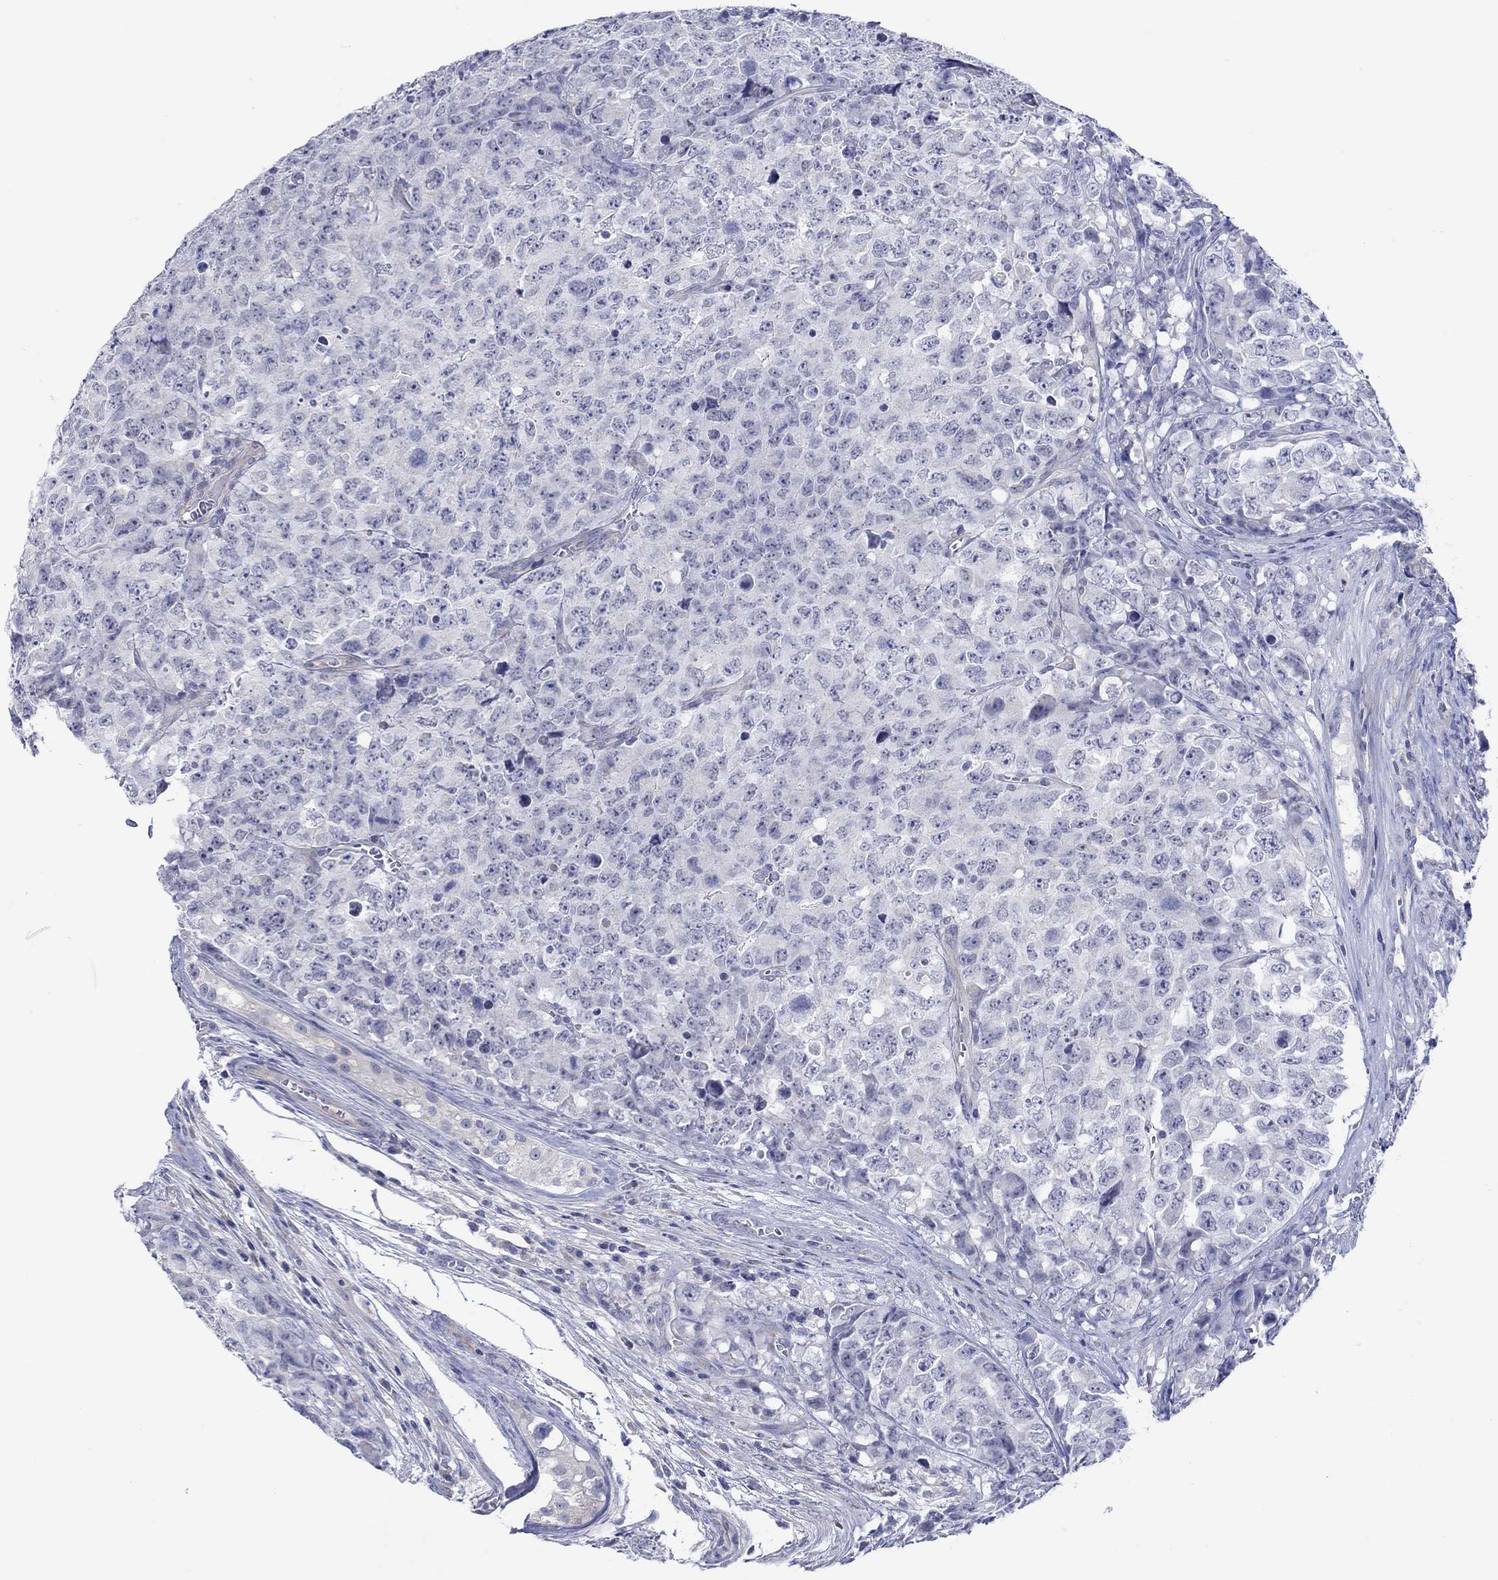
{"staining": {"intensity": "negative", "quantity": "none", "location": "none"}, "tissue": "testis cancer", "cell_type": "Tumor cells", "image_type": "cancer", "snomed": [{"axis": "morphology", "description": "Carcinoma, Embryonal, NOS"}, {"axis": "topography", "description": "Testis"}], "caption": "This is an IHC photomicrograph of testis cancer. There is no positivity in tumor cells.", "gene": "KRT222", "patient": {"sex": "male", "age": 23}}